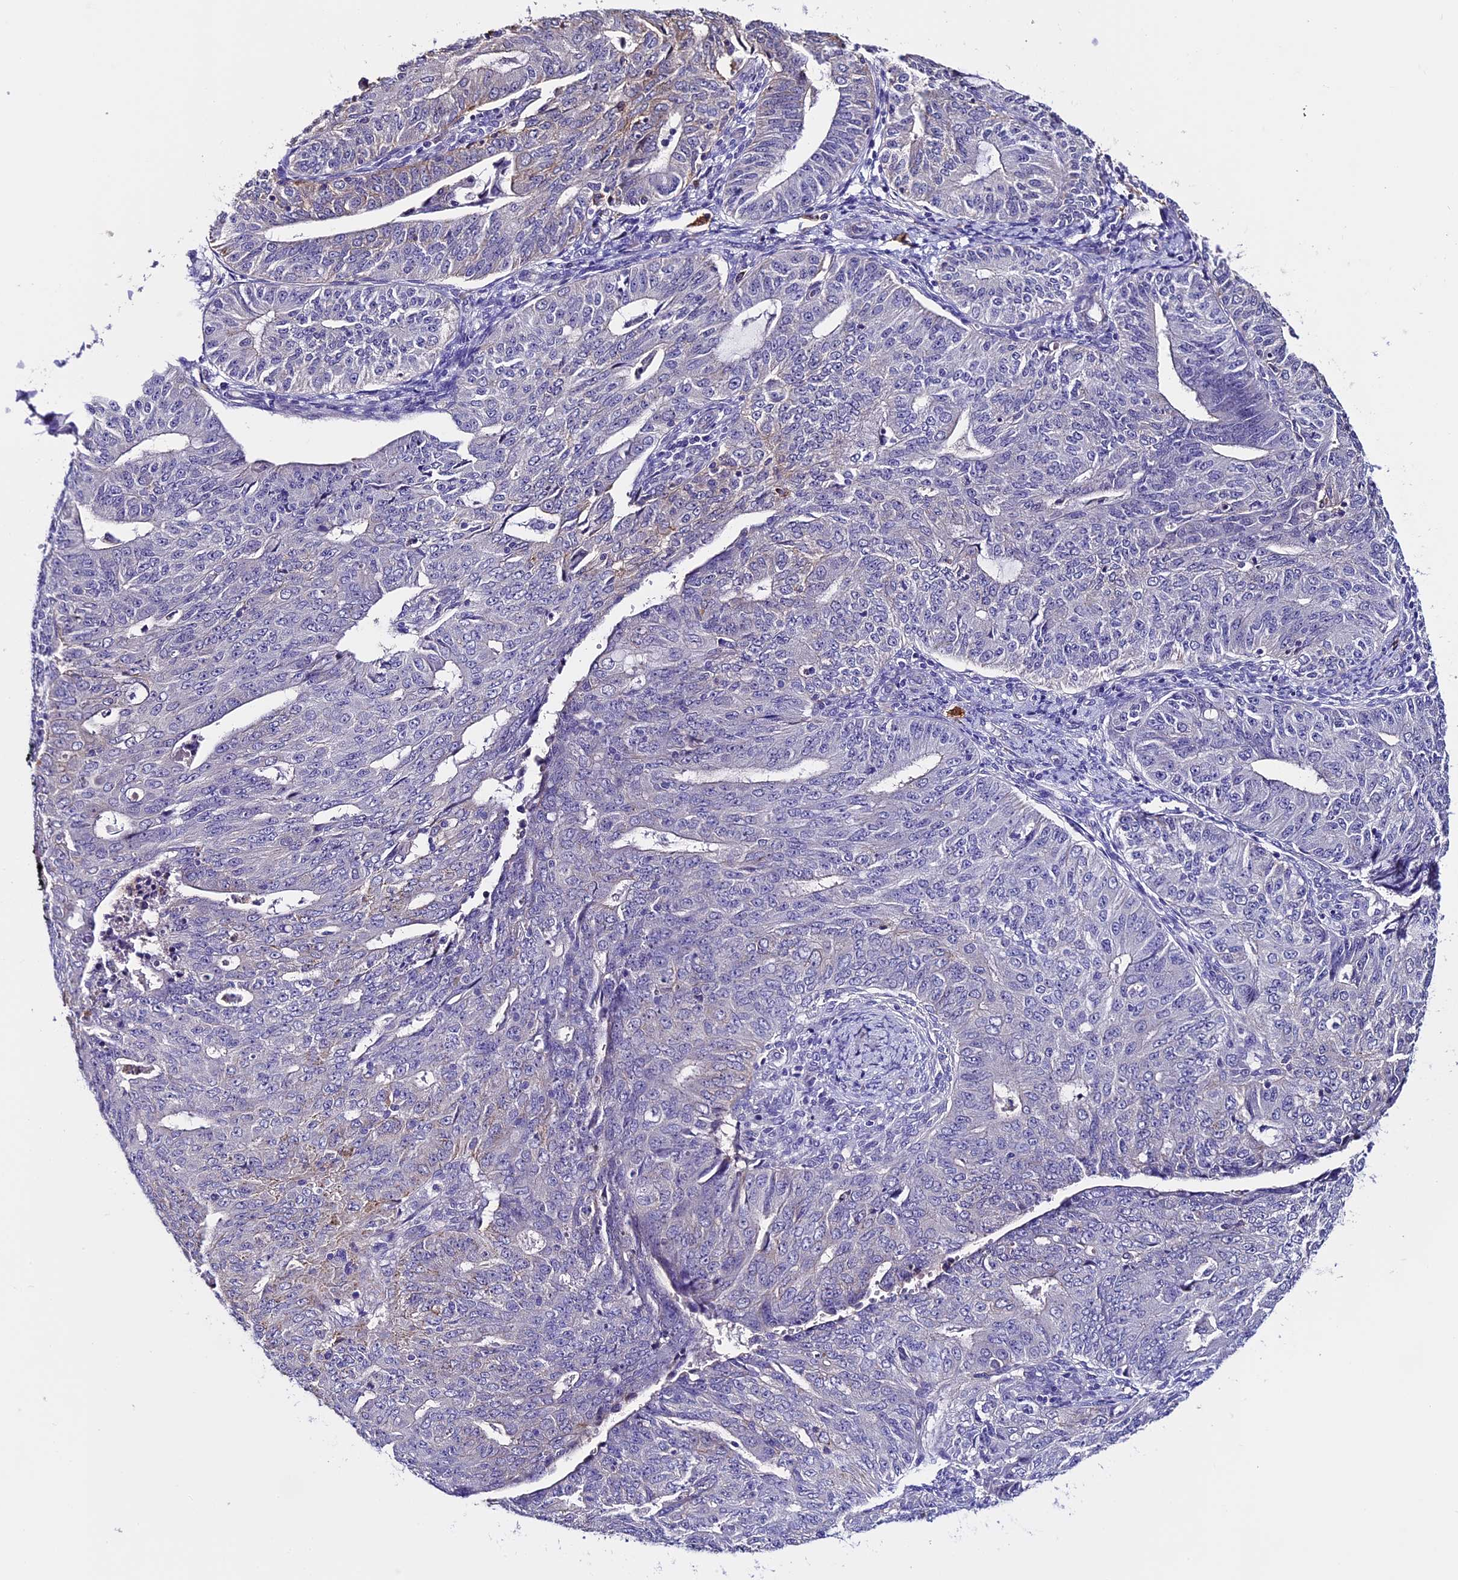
{"staining": {"intensity": "negative", "quantity": "none", "location": "none"}, "tissue": "endometrial cancer", "cell_type": "Tumor cells", "image_type": "cancer", "snomed": [{"axis": "morphology", "description": "Adenocarcinoma, NOS"}, {"axis": "topography", "description": "Endometrium"}], "caption": "Adenocarcinoma (endometrial) stained for a protein using IHC exhibits no positivity tumor cells.", "gene": "NOD2", "patient": {"sex": "female", "age": 32}}